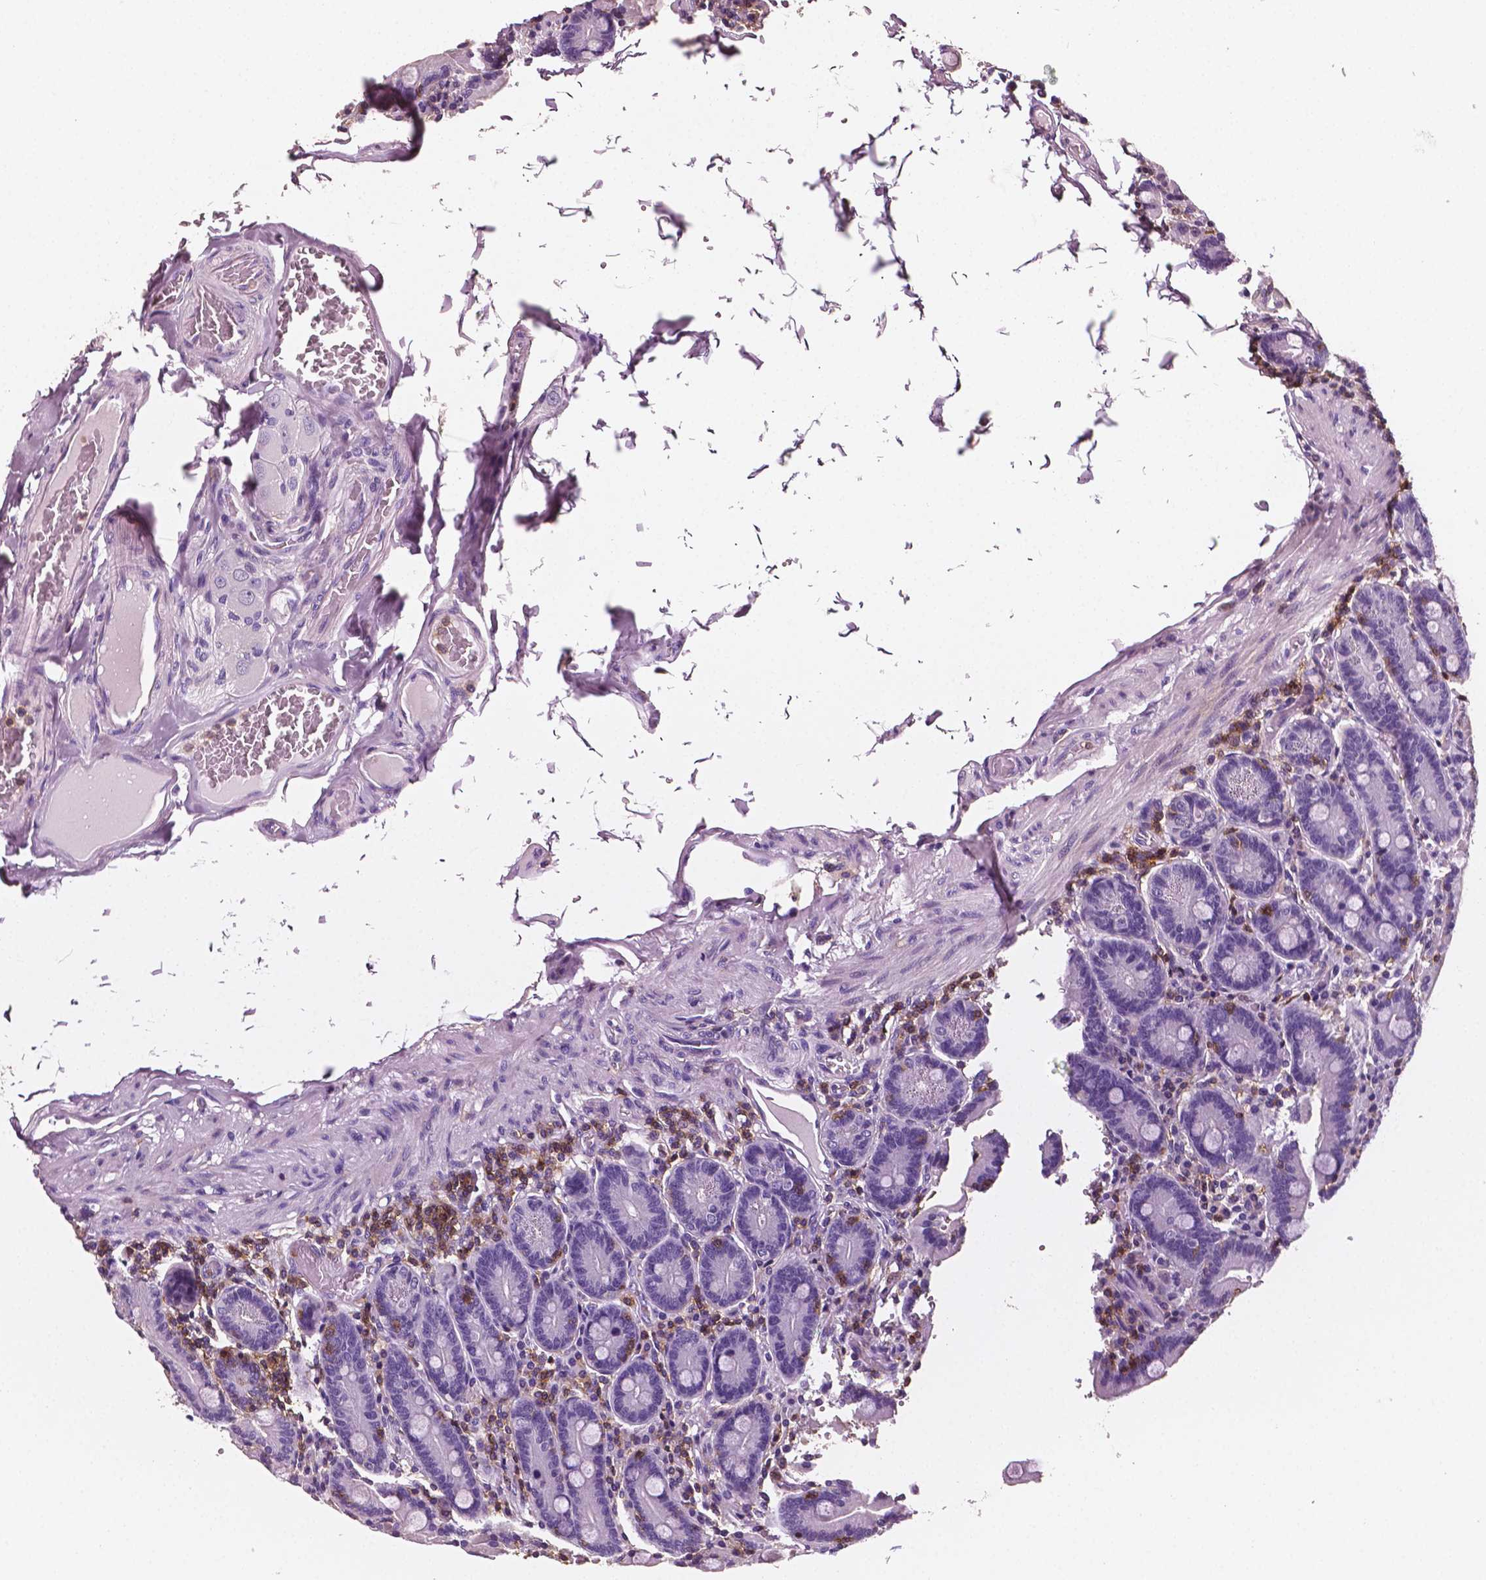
{"staining": {"intensity": "negative", "quantity": "none", "location": "none"}, "tissue": "duodenum", "cell_type": "Glandular cells", "image_type": "normal", "snomed": [{"axis": "morphology", "description": "Normal tissue, NOS"}, {"axis": "topography", "description": "Duodenum"}], "caption": "DAB (3,3'-diaminobenzidine) immunohistochemical staining of unremarkable human duodenum demonstrates no significant staining in glandular cells. (DAB immunohistochemistry (IHC) visualized using brightfield microscopy, high magnification).", "gene": "PTPRC", "patient": {"sex": "female", "age": 62}}